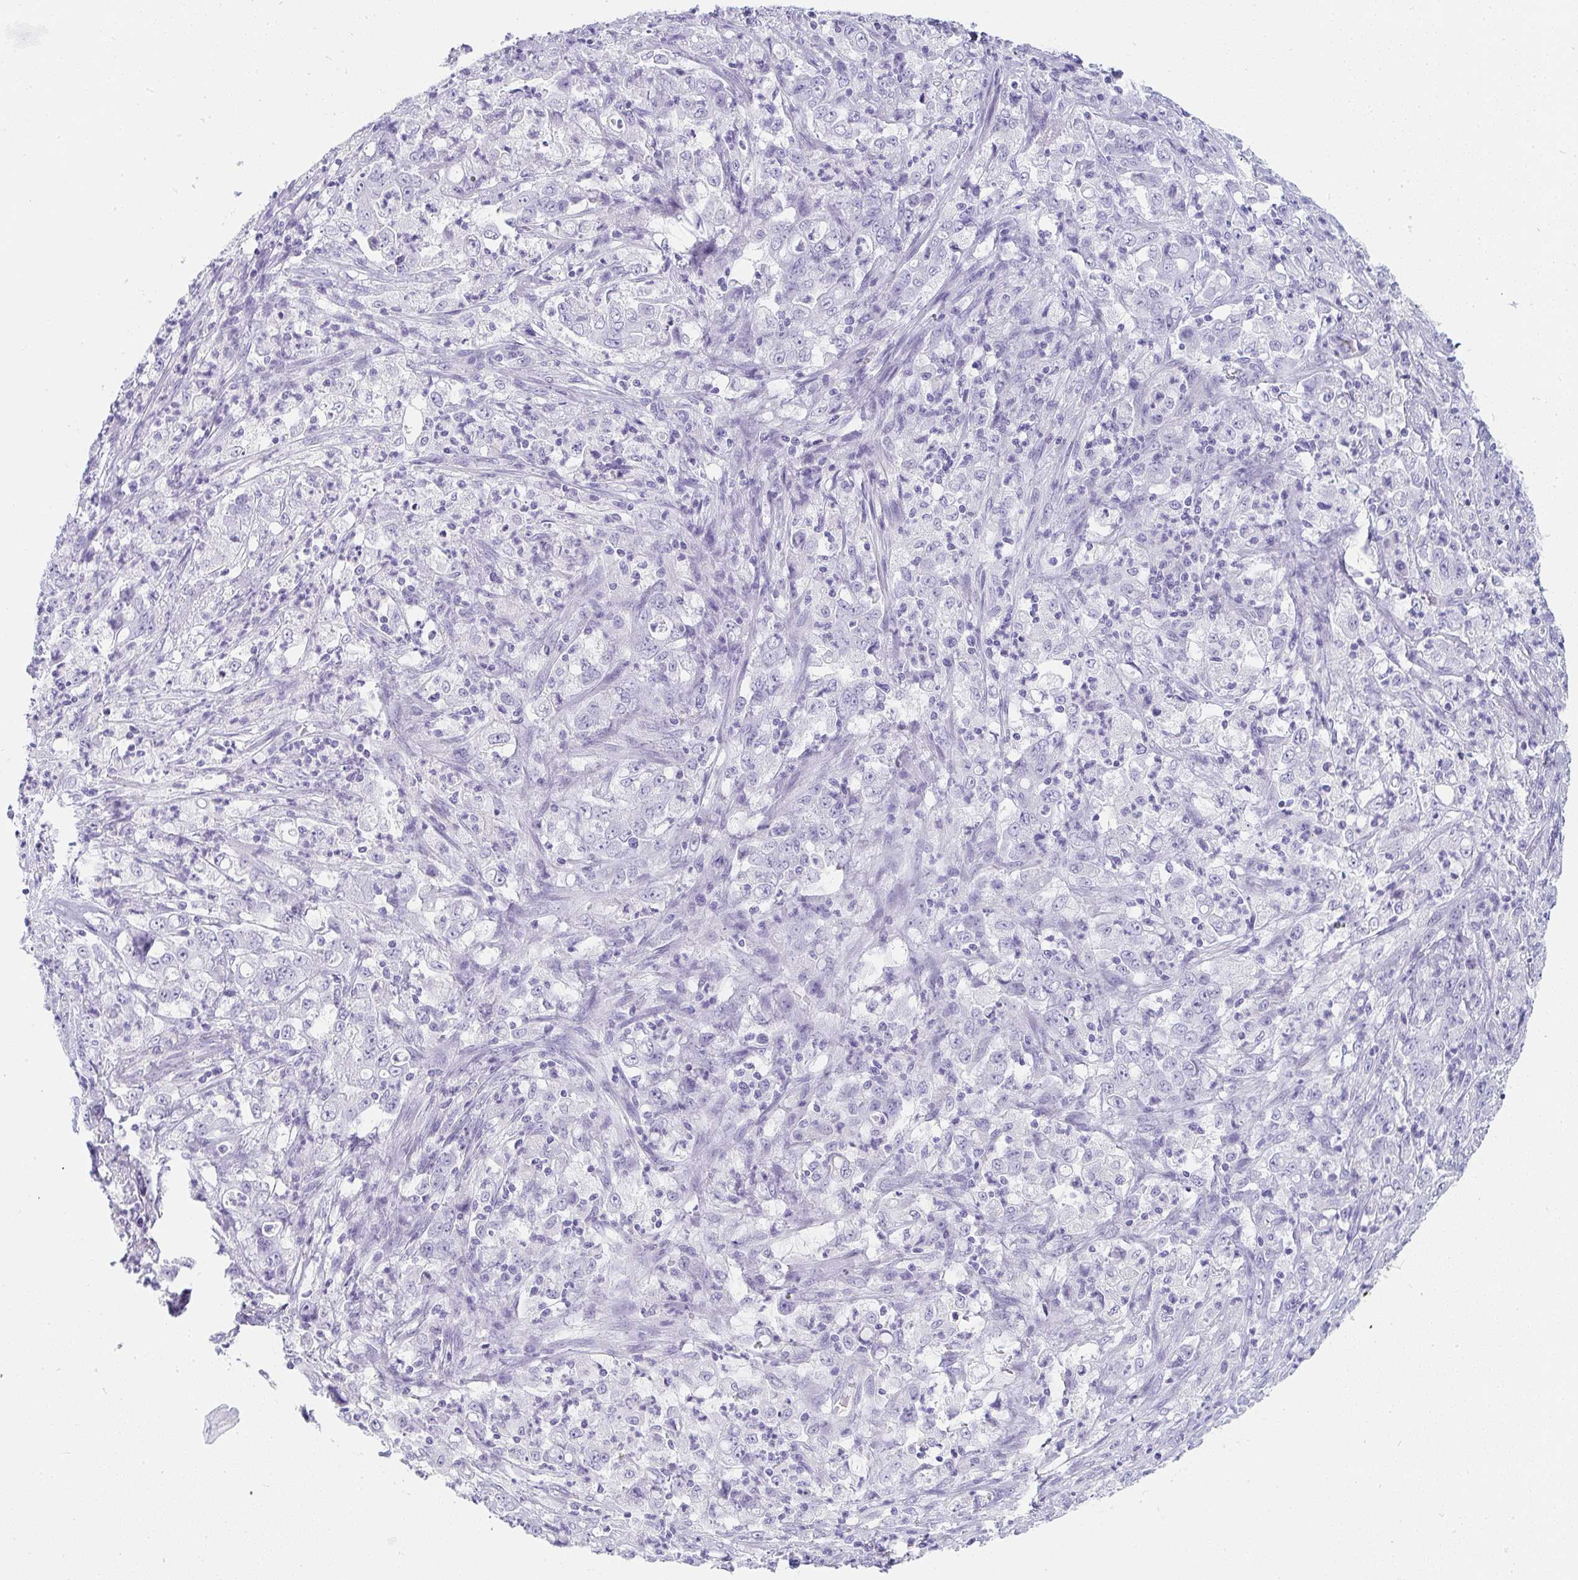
{"staining": {"intensity": "negative", "quantity": "none", "location": "none"}, "tissue": "stomach cancer", "cell_type": "Tumor cells", "image_type": "cancer", "snomed": [{"axis": "morphology", "description": "Adenocarcinoma, NOS"}, {"axis": "topography", "description": "Stomach, lower"}], "caption": "This image is of stomach cancer (adenocarcinoma) stained with IHC to label a protein in brown with the nuclei are counter-stained blue. There is no staining in tumor cells.", "gene": "PRND", "patient": {"sex": "female", "age": 71}}